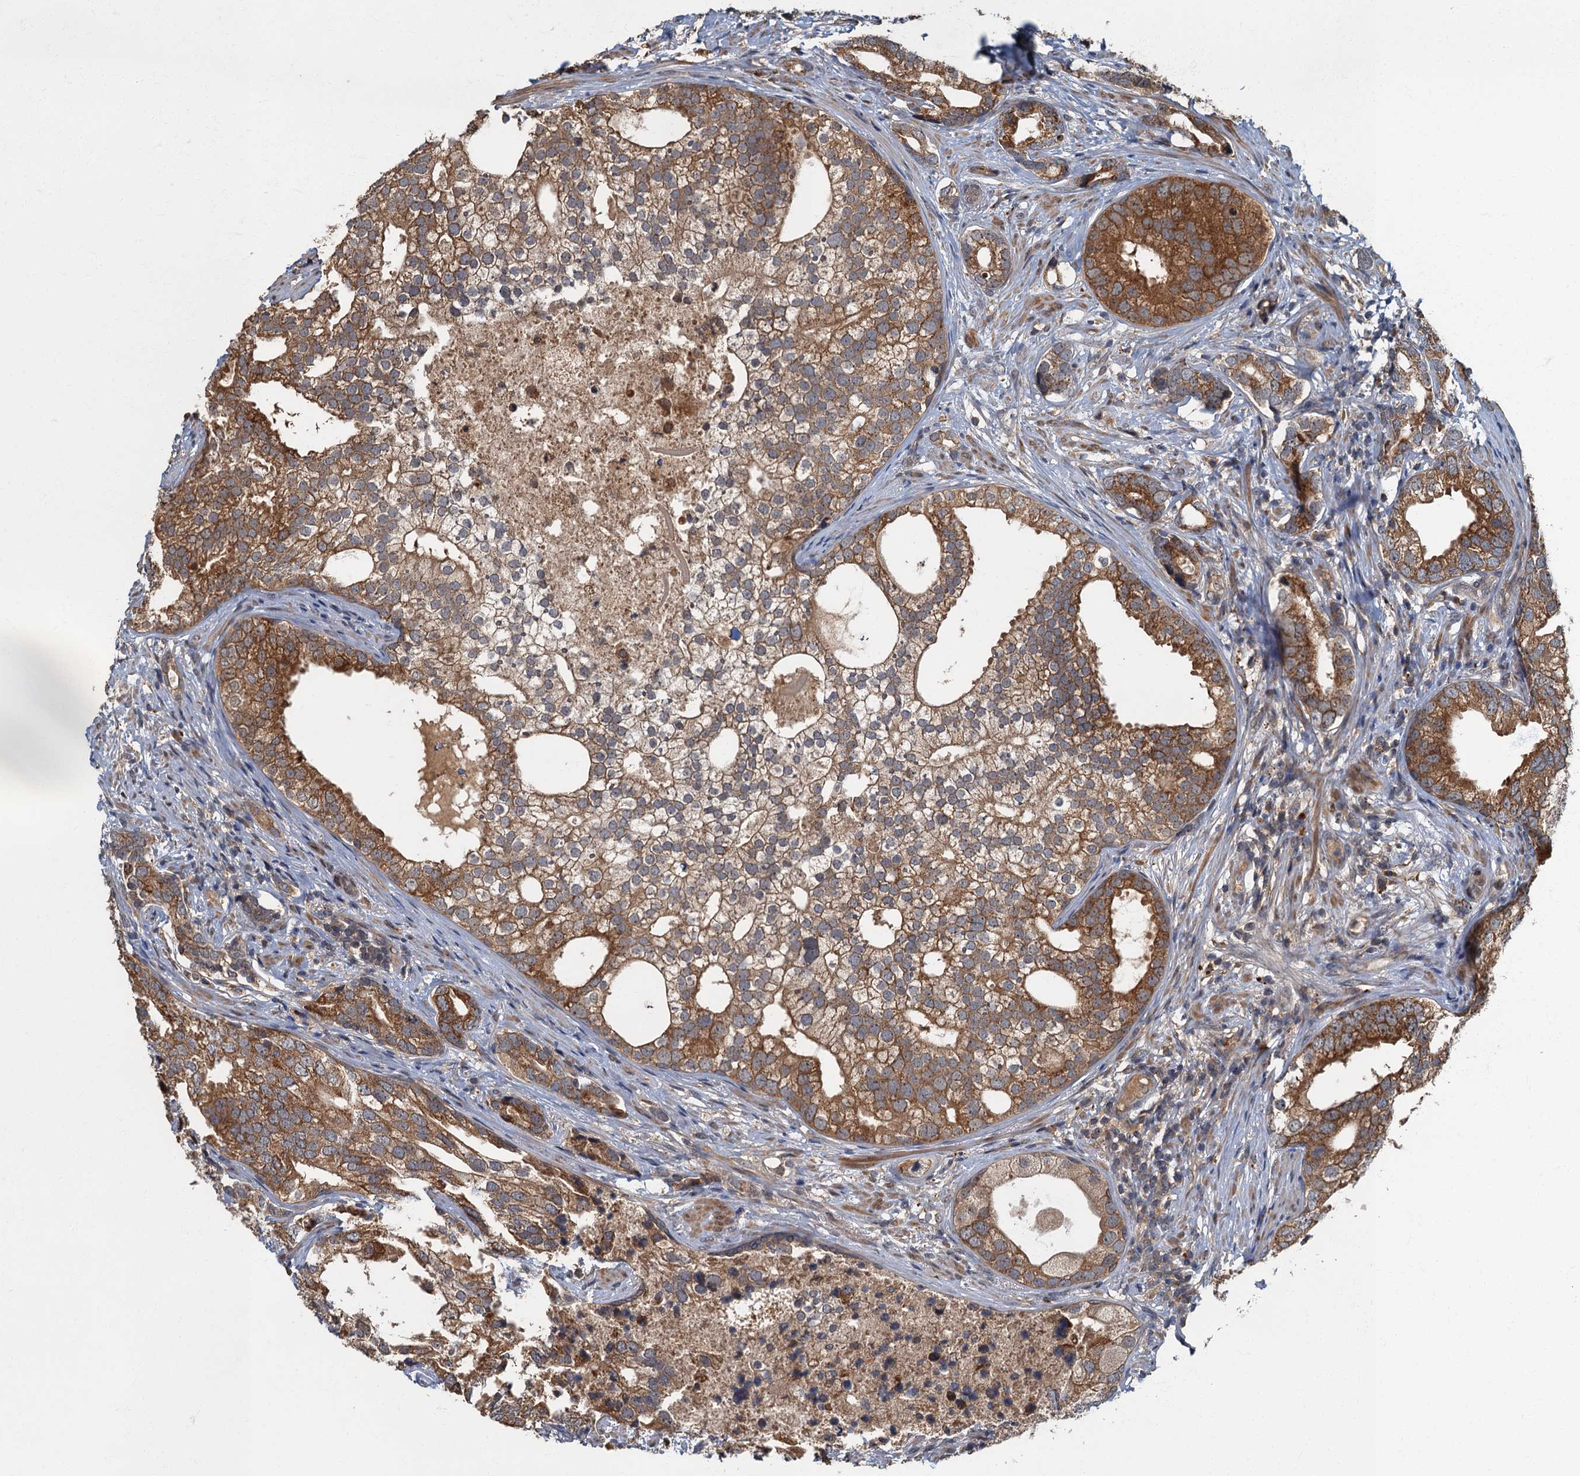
{"staining": {"intensity": "strong", "quantity": ">75%", "location": "cytoplasmic/membranous"}, "tissue": "prostate cancer", "cell_type": "Tumor cells", "image_type": "cancer", "snomed": [{"axis": "morphology", "description": "Adenocarcinoma, High grade"}, {"axis": "topography", "description": "Prostate"}], "caption": "A high-resolution image shows immunohistochemistry staining of prostate high-grade adenocarcinoma, which shows strong cytoplasmic/membranous expression in approximately >75% of tumor cells.", "gene": "WDCP", "patient": {"sex": "male", "age": 75}}